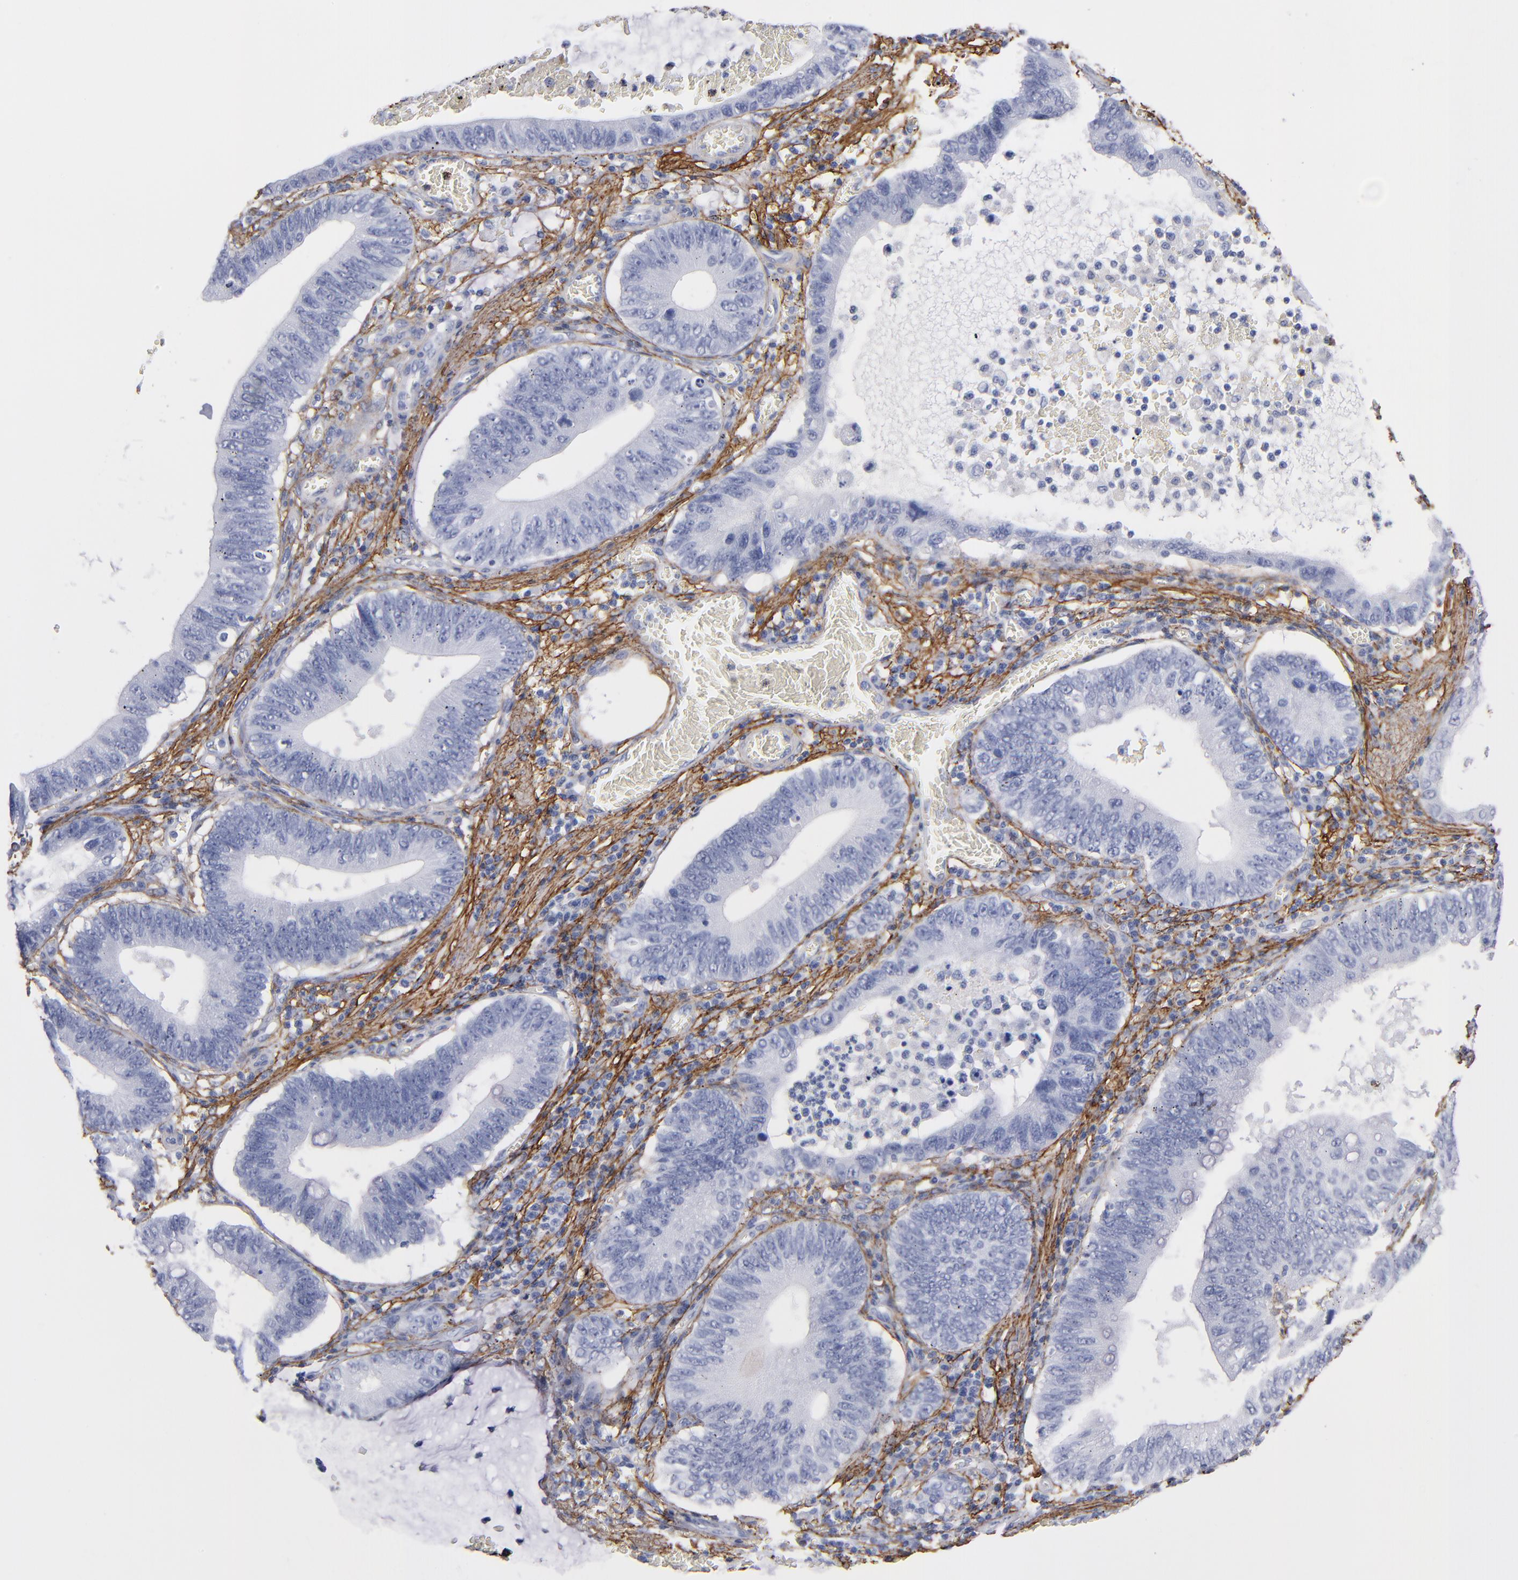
{"staining": {"intensity": "negative", "quantity": "none", "location": "none"}, "tissue": "stomach cancer", "cell_type": "Tumor cells", "image_type": "cancer", "snomed": [{"axis": "morphology", "description": "Adenocarcinoma, NOS"}, {"axis": "topography", "description": "Stomach"}, {"axis": "topography", "description": "Gastric cardia"}], "caption": "DAB immunohistochemical staining of stomach adenocarcinoma reveals no significant staining in tumor cells. (Brightfield microscopy of DAB IHC at high magnification).", "gene": "EMILIN1", "patient": {"sex": "male", "age": 59}}